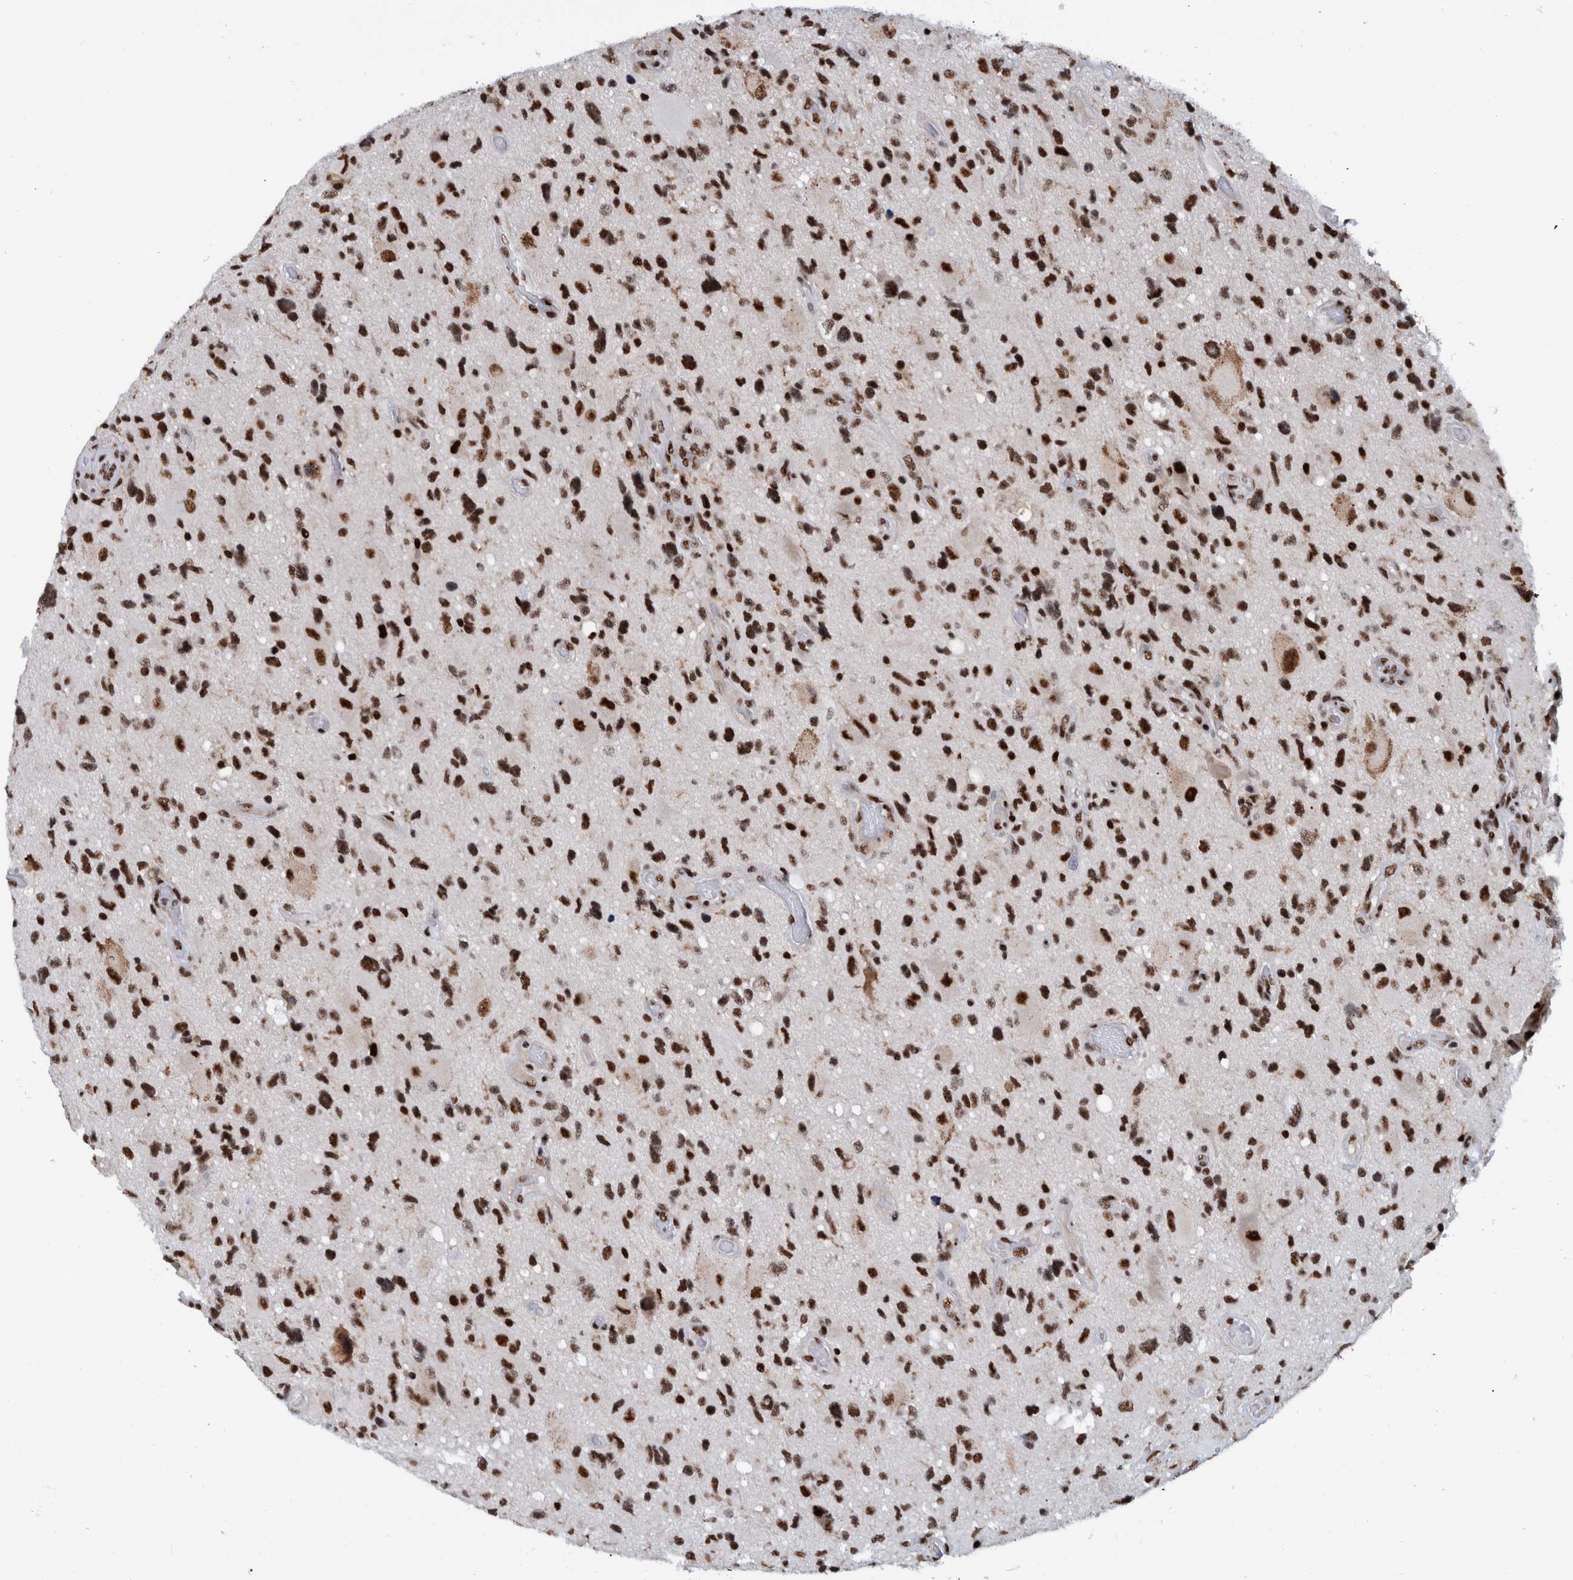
{"staining": {"intensity": "strong", "quantity": ">75%", "location": "nuclear"}, "tissue": "glioma", "cell_type": "Tumor cells", "image_type": "cancer", "snomed": [{"axis": "morphology", "description": "Glioma, malignant, High grade"}, {"axis": "topography", "description": "Brain"}], "caption": "About >75% of tumor cells in human glioma exhibit strong nuclear protein positivity as visualized by brown immunohistochemical staining.", "gene": "EFTUD2", "patient": {"sex": "male", "age": 33}}